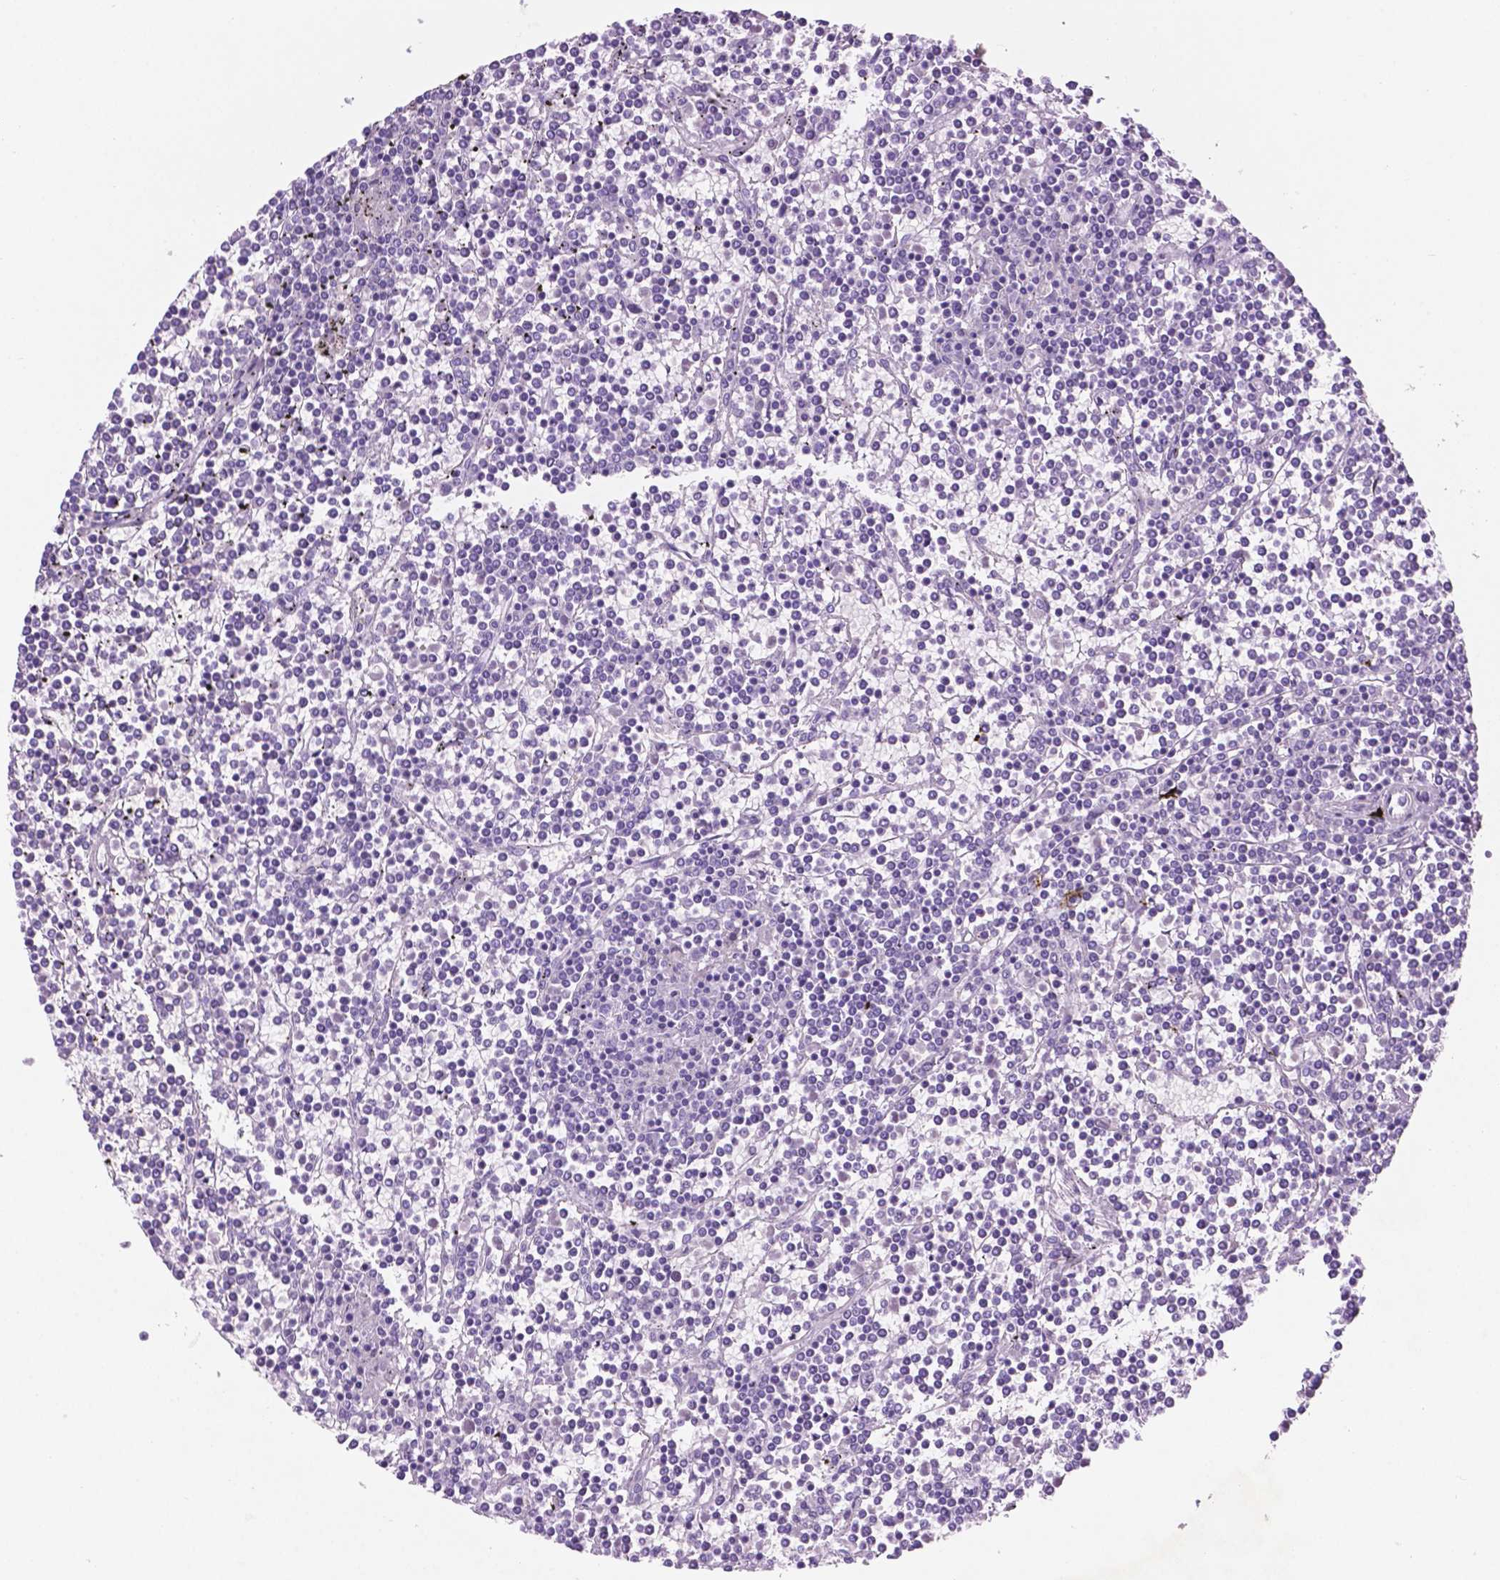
{"staining": {"intensity": "negative", "quantity": "none", "location": "none"}, "tissue": "lymphoma", "cell_type": "Tumor cells", "image_type": "cancer", "snomed": [{"axis": "morphology", "description": "Malignant lymphoma, non-Hodgkin's type, Low grade"}, {"axis": "topography", "description": "Spleen"}], "caption": "There is no significant staining in tumor cells of lymphoma.", "gene": "POU4F1", "patient": {"sex": "female", "age": 19}}